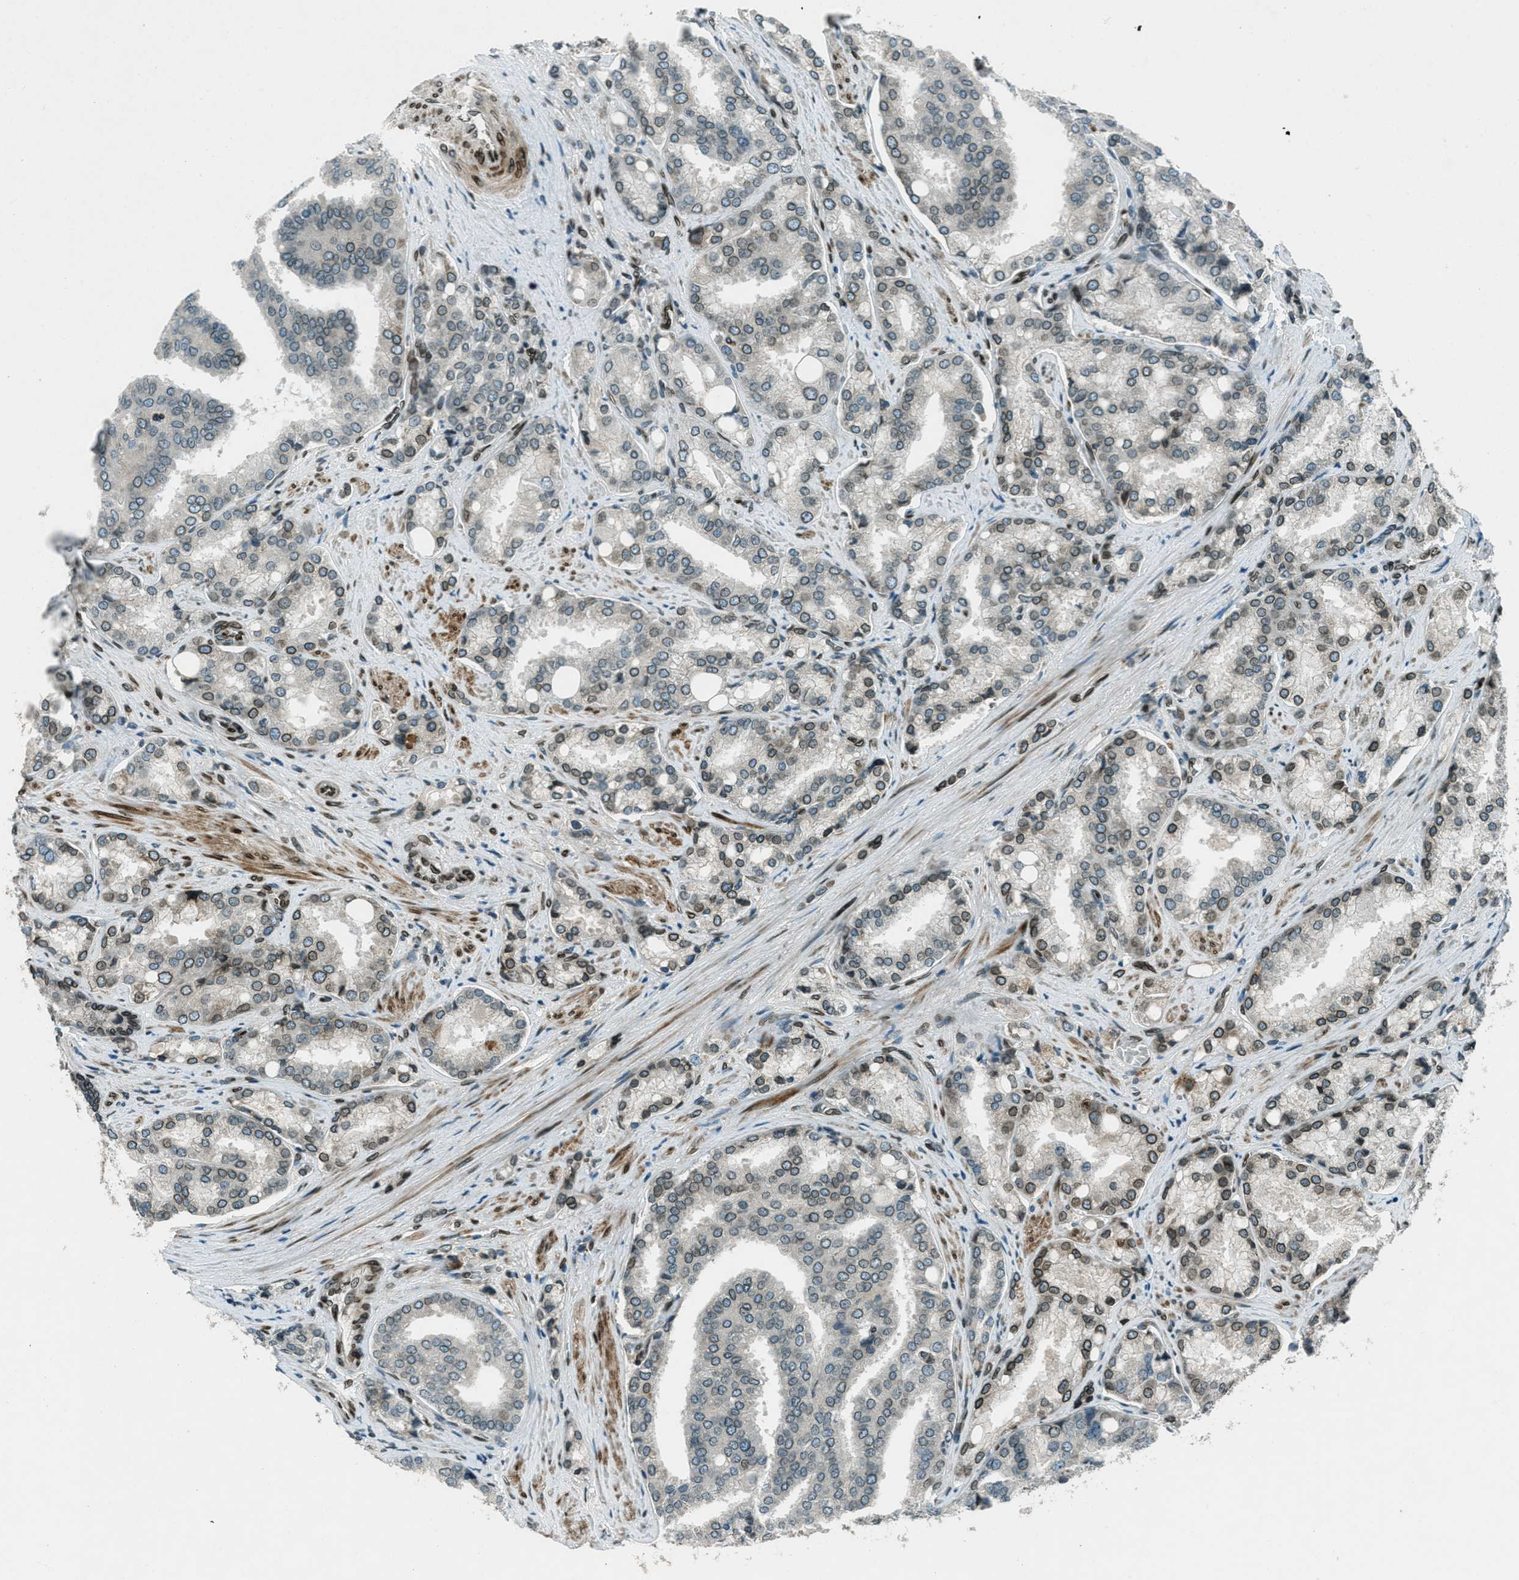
{"staining": {"intensity": "moderate", "quantity": "25%-75%", "location": "cytoplasmic/membranous,nuclear"}, "tissue": "prostate cancer", "cell_type": "Tumor cells", "image_type": "cancer", "snomed": [{"axis": "morphology", "description": "Adenocarcinoma, High grade"}, {"axis": "topography", "description": "Prostate"}], "caption": "High-grade adenocarcinoma (prostate) stained with DAB immunohistochemistry (IHC) displays medium levels of moderate cytoplasmic/membranous and nuclear positivity in approximately 25%-75% of tumor cells.", "gene": "LEMD2", "patient": {"sex": "male", "age": 50}}